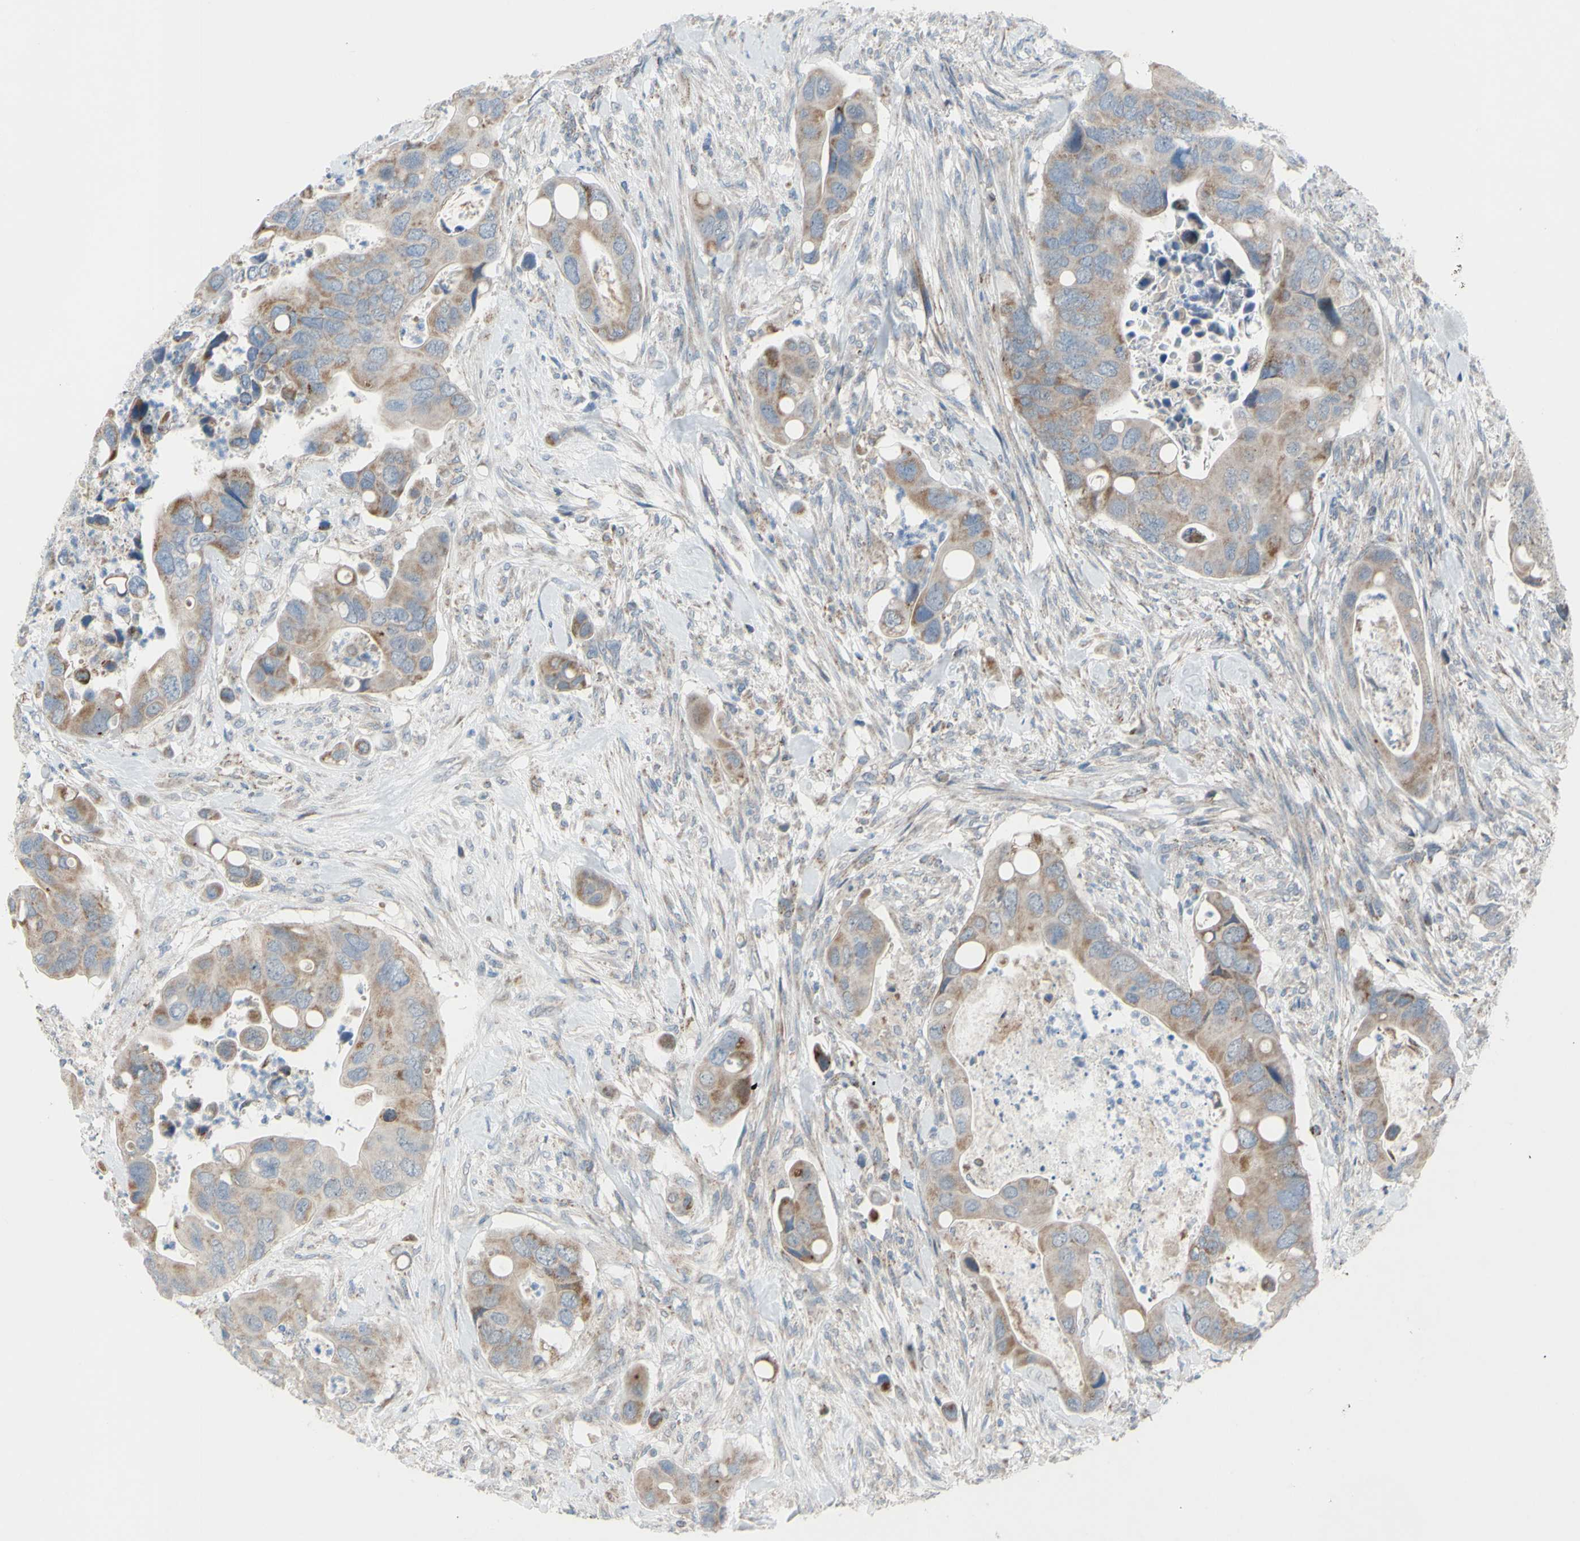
{"staining": {"intensity": "weak", "quantity": ">75%", "location": "cytoplasmic/membranous"}, "tissue": "colorectal cancer", "cell_type": "Tumor cells", "image_type": "cancer", "snomed": [{"axis": "morphology", "description": "Adenocarcinoma, NOS"}, {"axis": "topography", "description": "Rectum"}], "caption": "A brown stain highlights weak cytoplasmic/membranous staining of a protein in adenocarcinoma (colorectal) tumor cells.", "gene": "GLT8D1", "patient": {"sex": "female", "age": 57}}